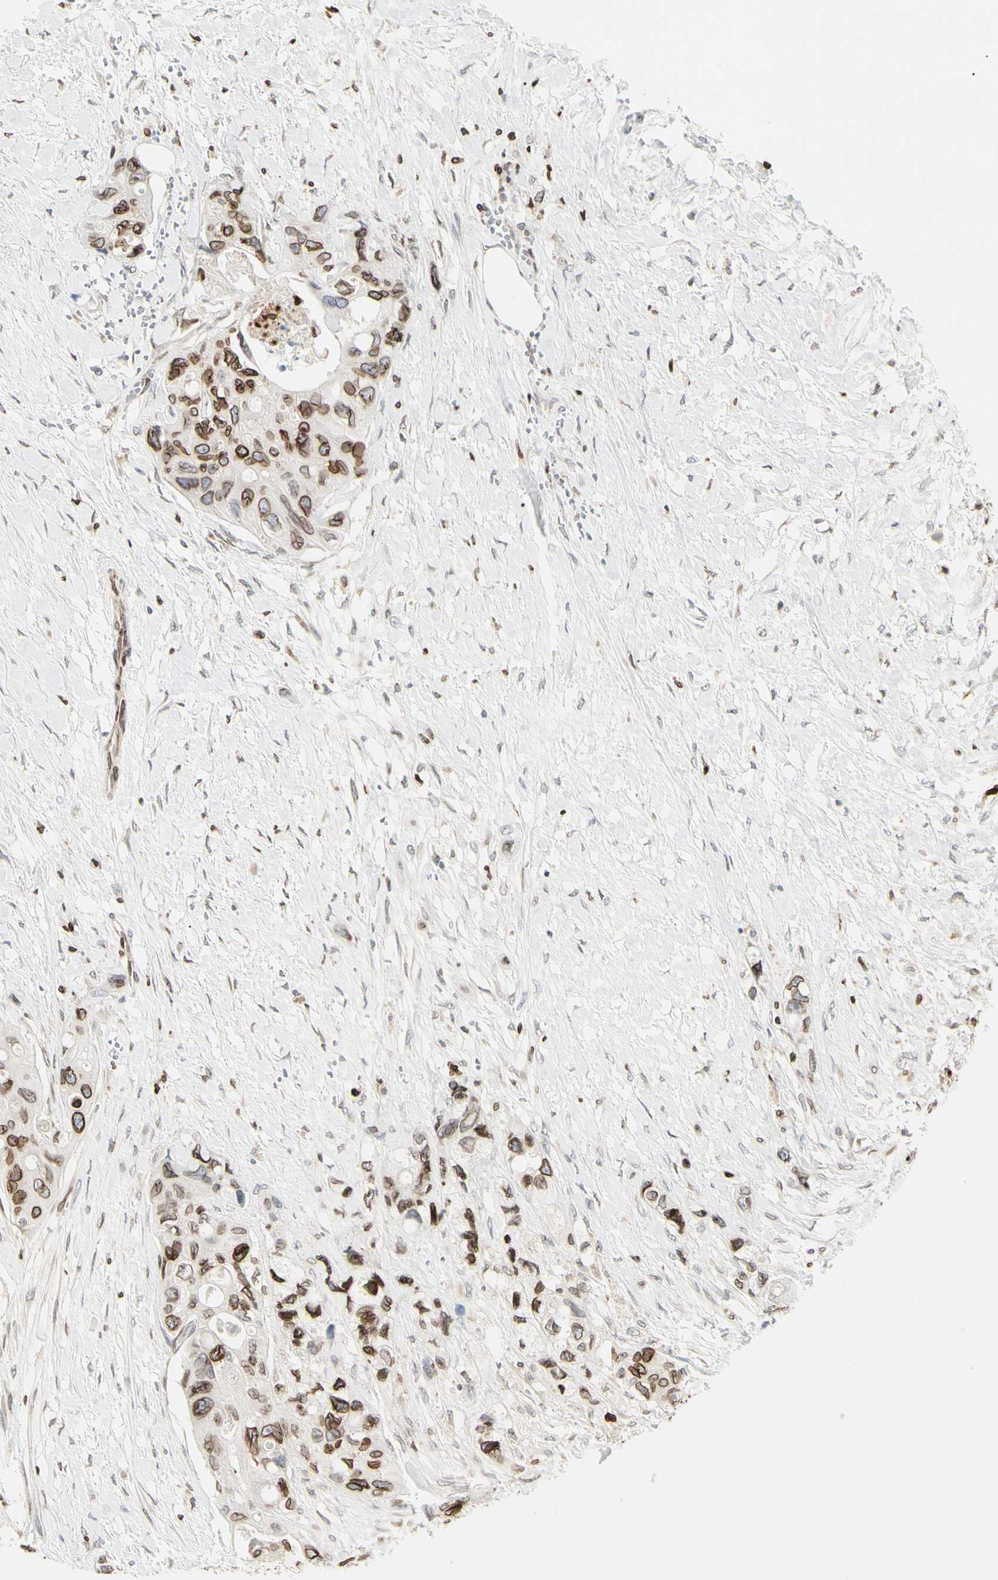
{"staining": {"intensity": "strong", "quantity": ">75%", "location": "cytoplasmic/membranous,nuclear"}, "tissue": "colorectal cancer", "cell_type": "Tumor cells", "image_type": "cancer", "snomed": [{"axis": "morphology", "description": "Adenocarcinoma, NOS"}, {"axis": "topography", "description": "Colon"}], "caption": "Immunohistochemistry staining of adenocarcinoma (colorectal), which shows high levels of strong cytoplasmic/membranous and nuclear positivity in about >75% of tumor cells indicating strong cytoplasmic/membranous and nuclear protein positivity. The staining was performed using DAB (3,3'-diaminobenzidine) (brown) for protein detection and nuclei were counterstained in hematoxylin (blue).", "gene": "TMPO", "patient": {"sex": "female", "age": 57}}